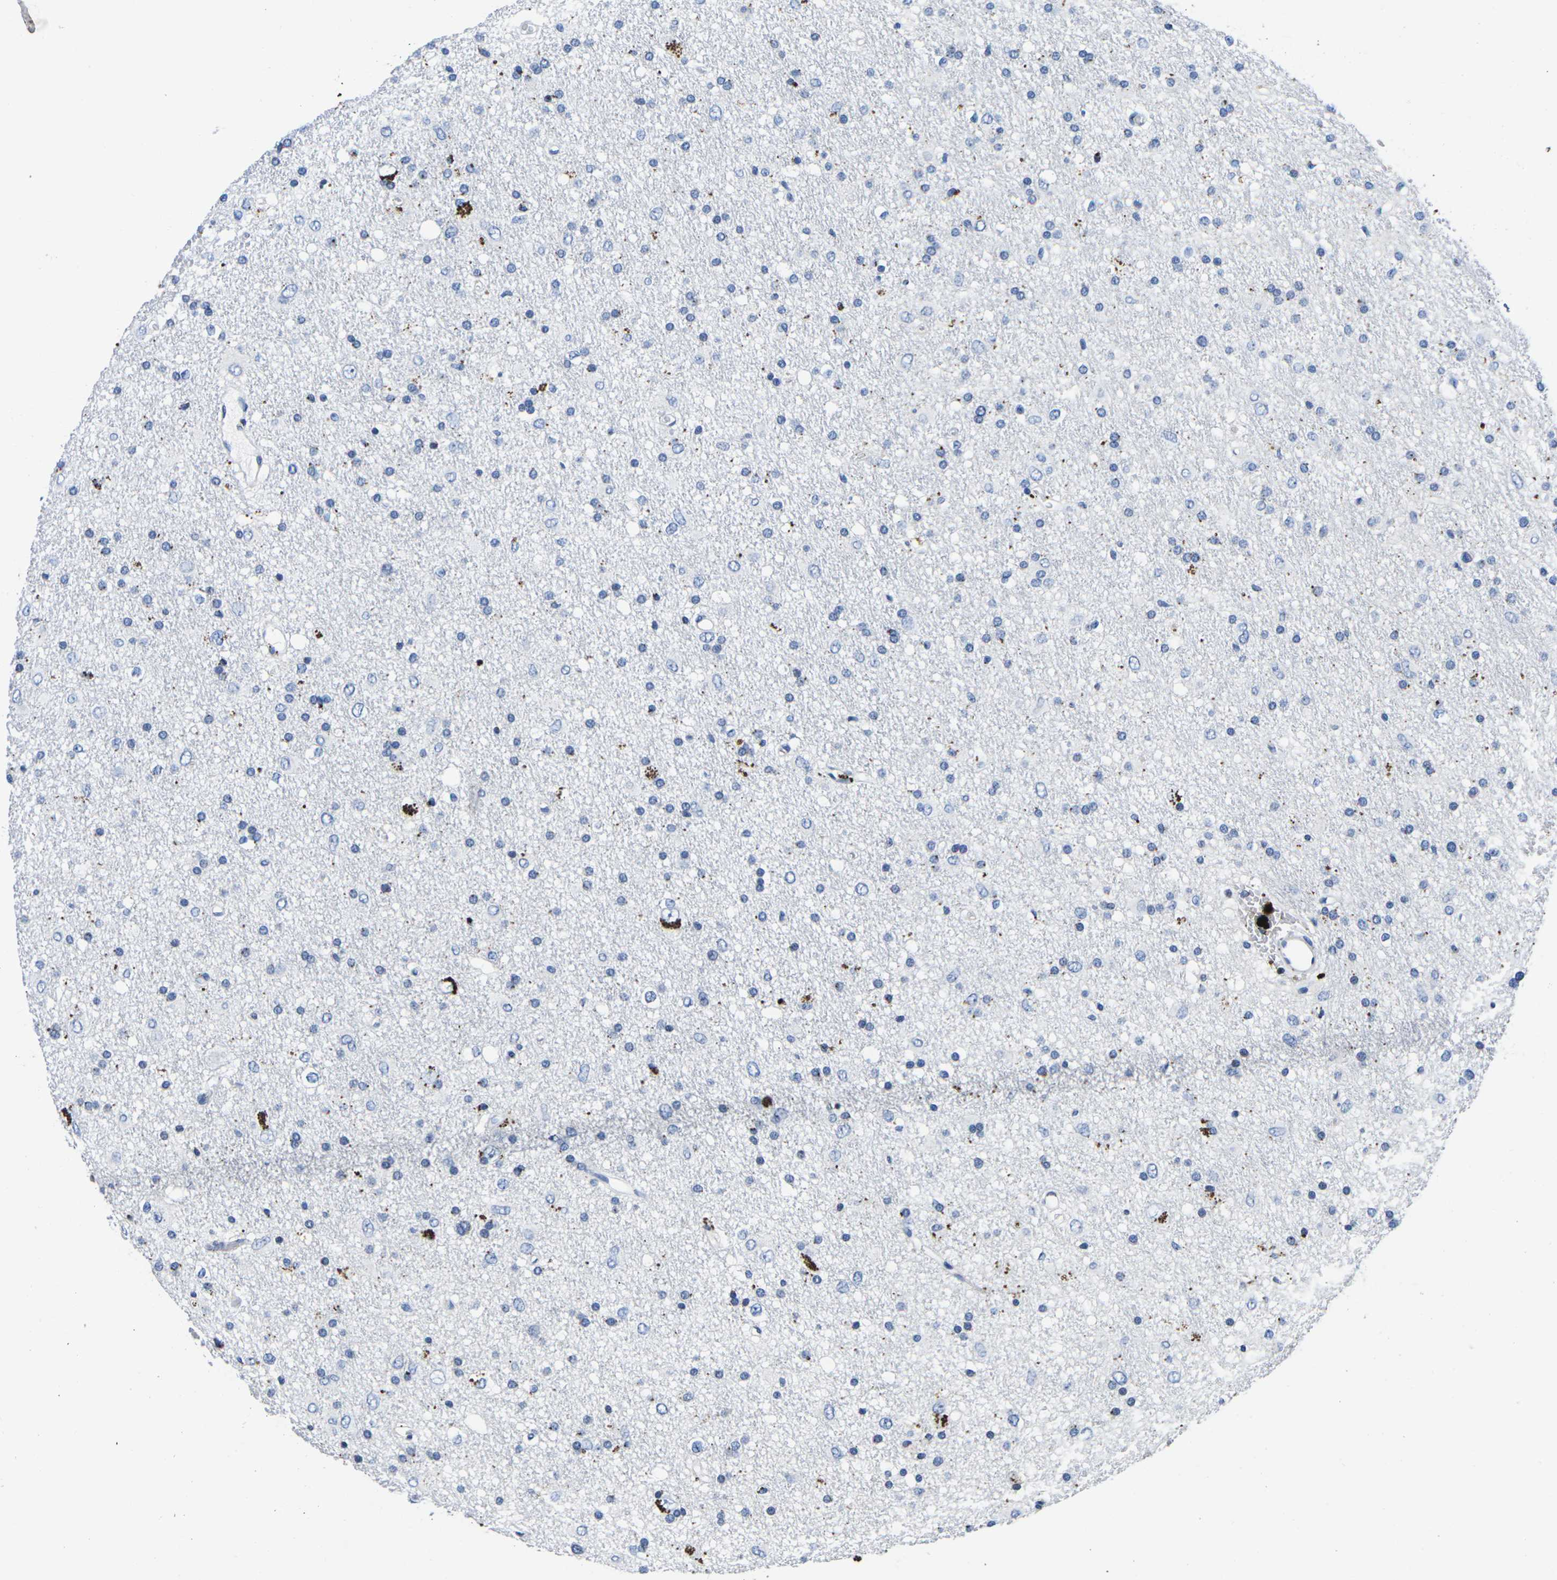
{"staining": {"intensity": "negative", "quantity": "none", "location": "none"}, "tissue": "glioma", "cell_type": "Tumor cells", "image_type": "cancer", "snomed": [{"axis": "morphology", "description": "Glioma, malignant, Low grade"}, {"axis": "topography", "description": "Brain"}], "caption": "Glioma was stained to show a protein in brown. There is no significant expression in tumor cells.", "gene": "CTSW", "patient": {"sex": "male", "age": 77}}